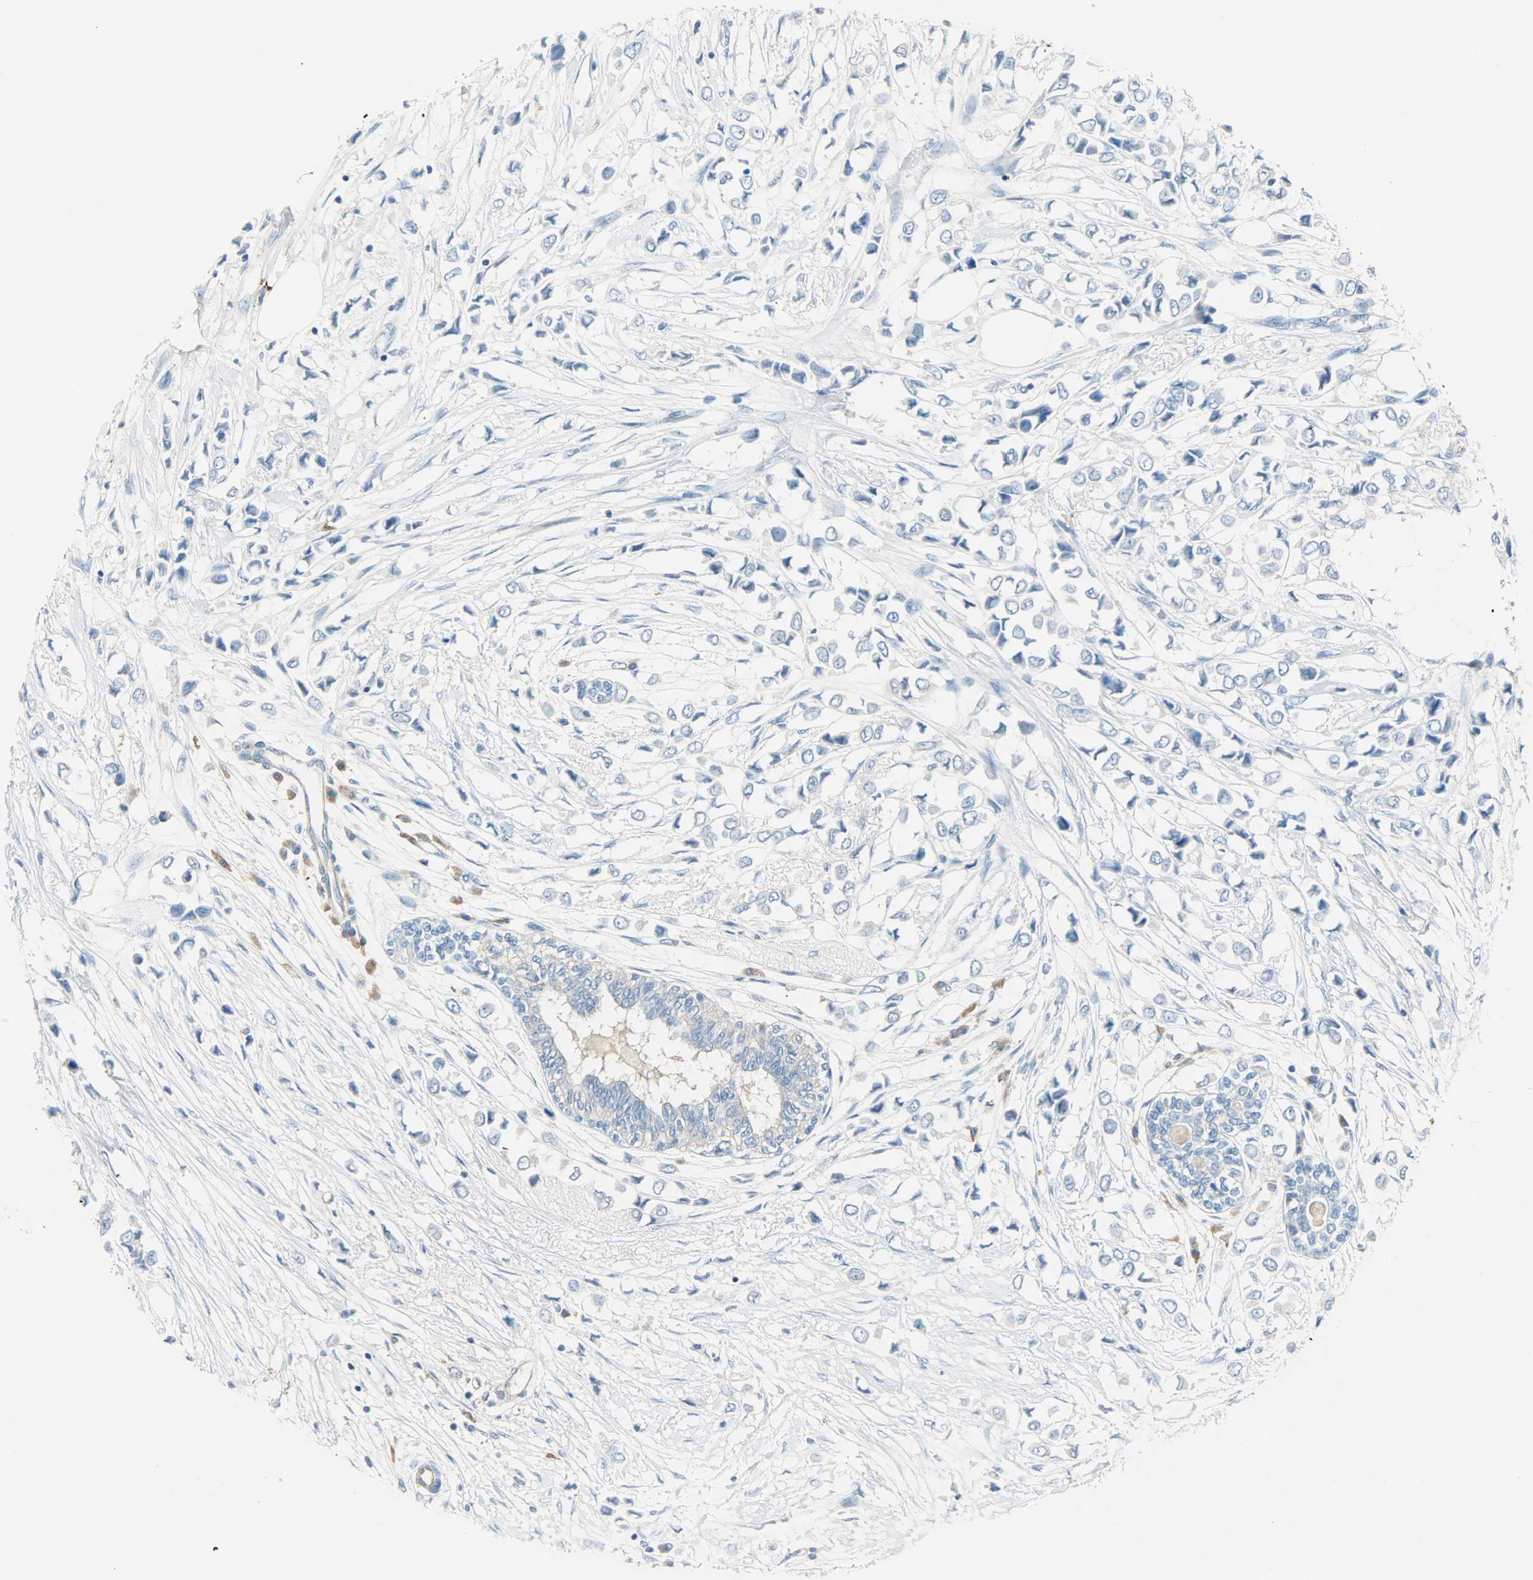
{"staining": {"intensity": "negative", "quantity": "none", "location": "none"}, "tissue": "breast cancer", "cell_type": "Tumor cells", "image_type": "cancer", "snomed": [{"axis": "morphology", "description": "Lobular carcinoma"}, {"axis": "topography", "description": "Breast"}], "caption": "An immunohistochemistry (IHC) histopathology image of breast cancer is shown. There is no staining in tumor cells of breast cancer.", "gene": "WARS1", "patient": {"sex": "female", "age": 51}}